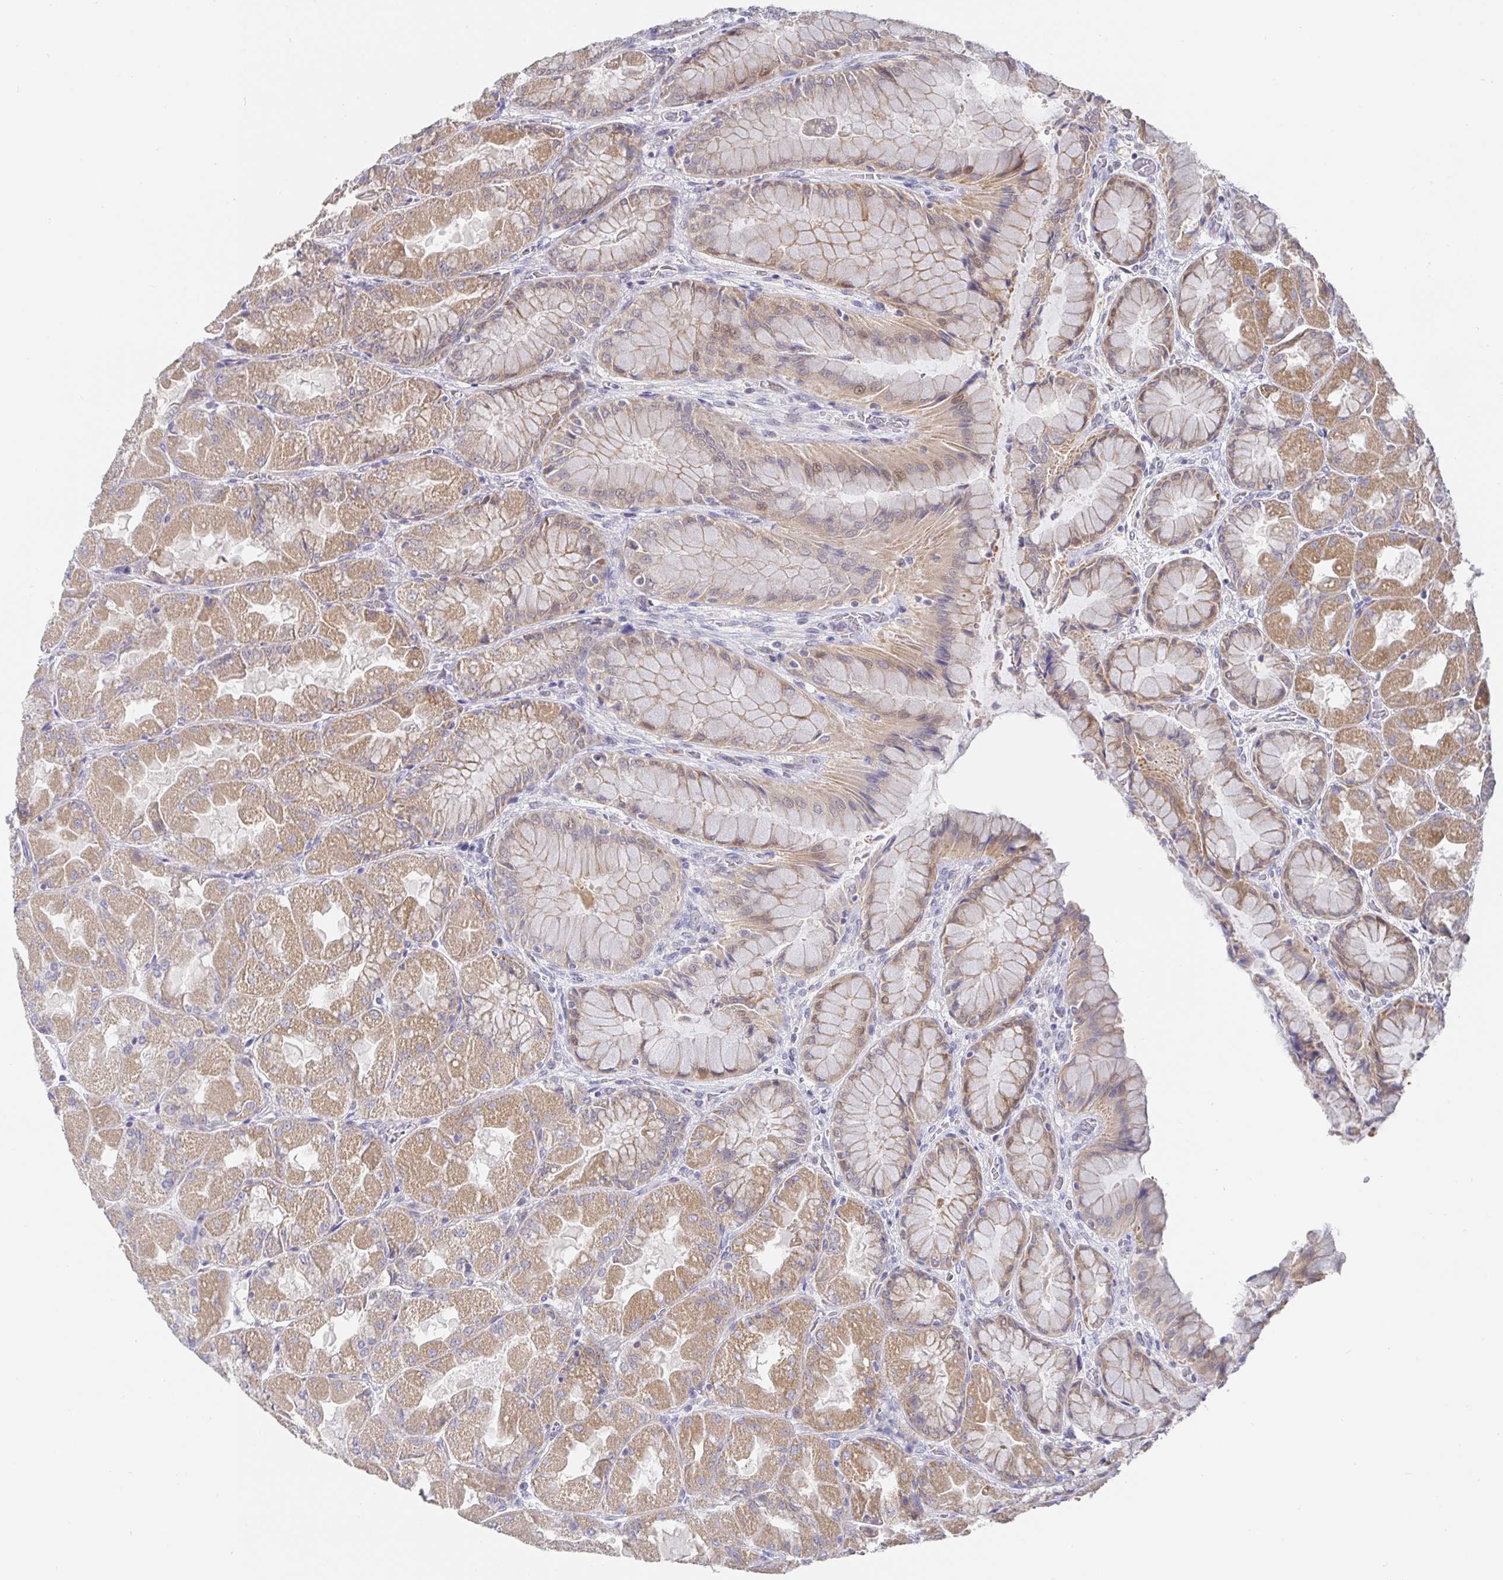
{"staining": {"intensity": "moderate", "quantity": ">75%", "location": "cytoplasmic/membranous"}, "tissue": "stomach", "cell_type": "Glandular cells", "image_type": "normal", "snomed": [{"axis": "morphology", "description": "Normal tissue, NOS"}, {"axis": "topography", "description": "Stomach"}], "caption": "An image of human stomach stained for a protein displays moderate cytoplasmic/membranous brown staining in glandular cells. (DAB (3,3'-diaminobenzidine) IHC, brown staining for protein, blue staining for nuclei).", "gene": "CIT", "patient": {"sex": "female", "age": 61}}